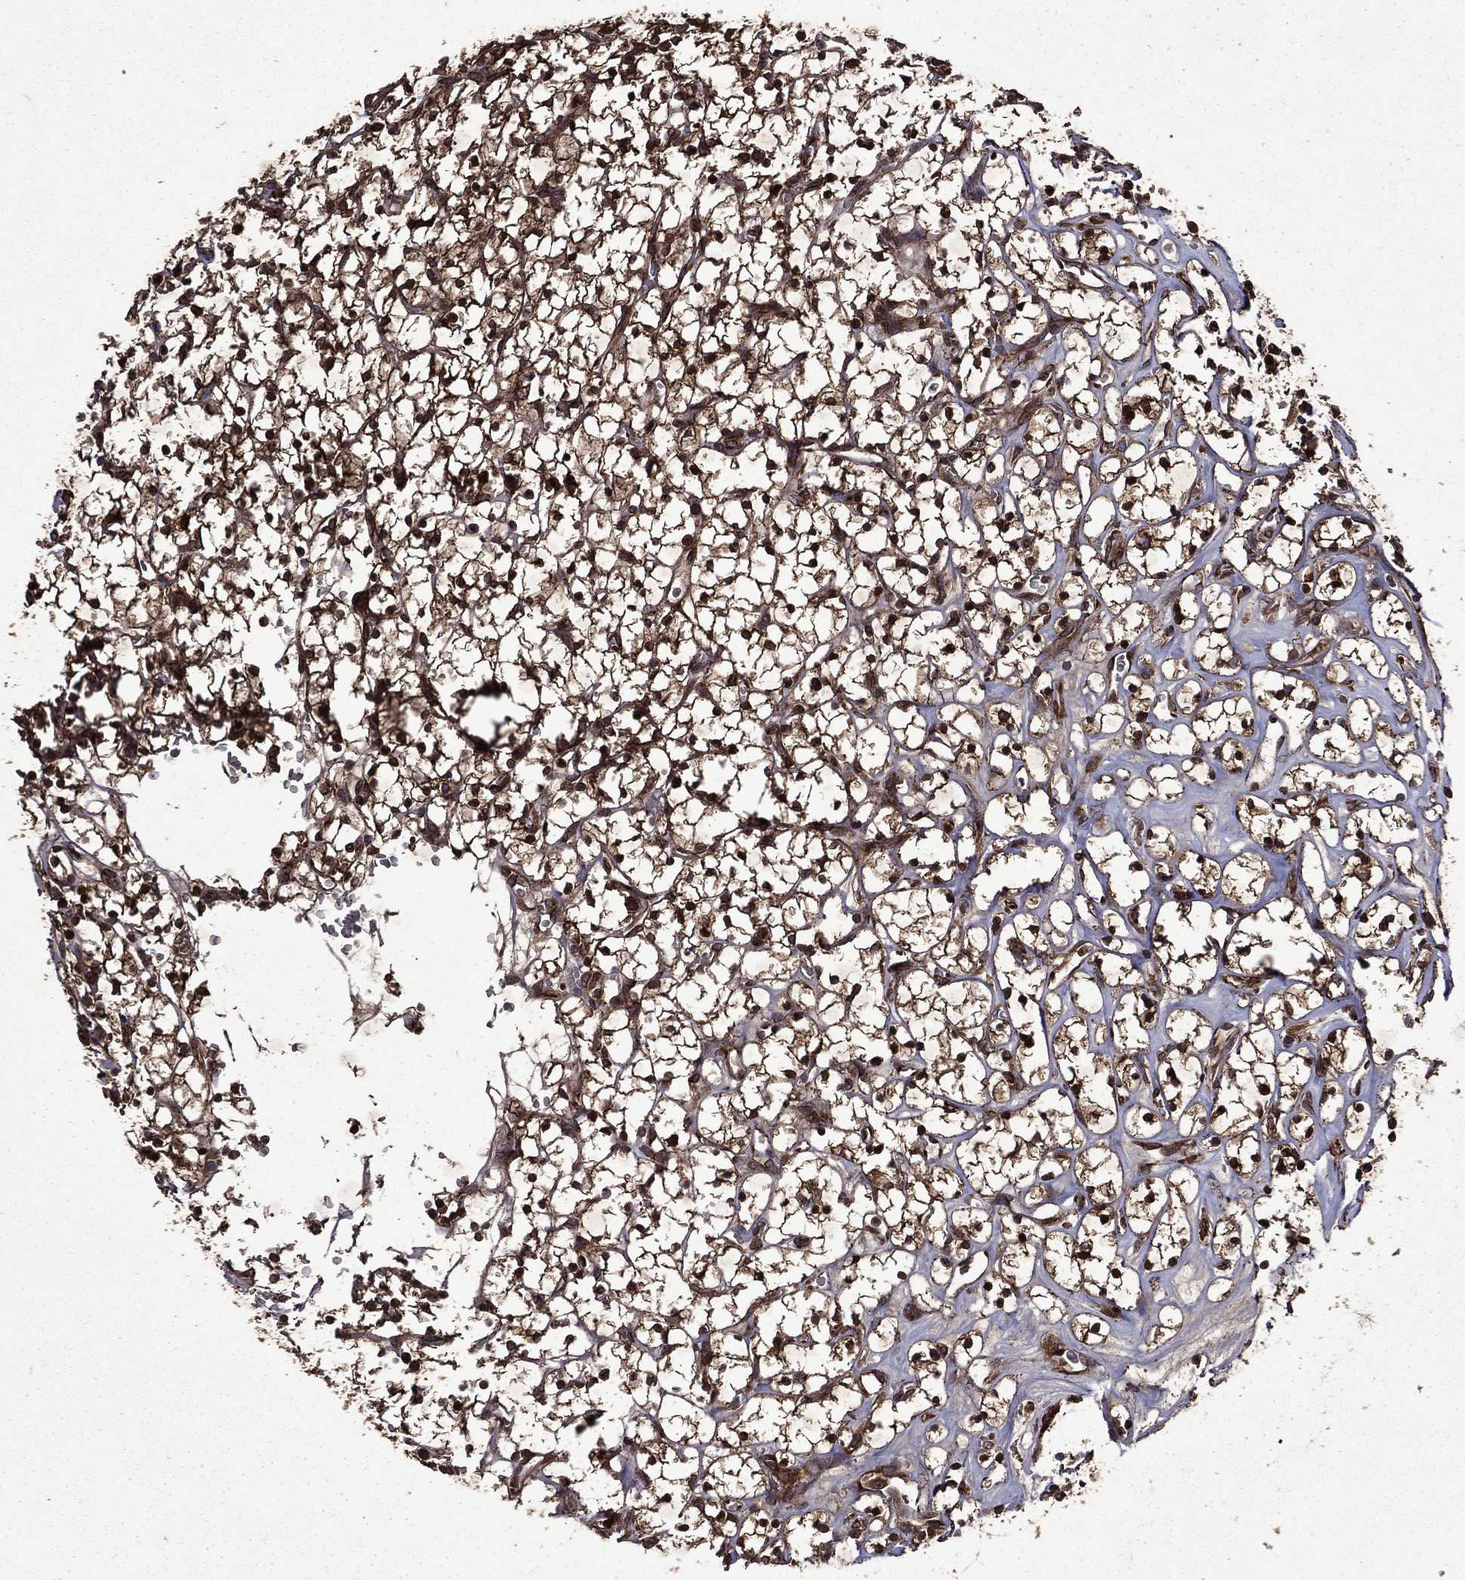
{"staining": {"intensity": "strong", "quantity": ">75%", "location": "cytoplasmic/membranous,nuclear"}, "tissue": "renal cancer", "cell_type": "Tumor cells", "image_type": "cancer", "snomed": [{"axis": "morphology", "description": "Adenocarcinoma, NOS"}, {"axis": "topography", "description": "Kidney"}], "caption": "Immunohistochemistry (IHC) (DAB) staining of human renal cancer (adenocarcinoma) shows strong cytoplasmic/membranous and nuclear protein positivity in about >75% of tumor cells. (DAB IHC with brightfield microscopy, high magnification).", "gene": "EIF2B4", "patient": {"sex": "female", "age": 64}}